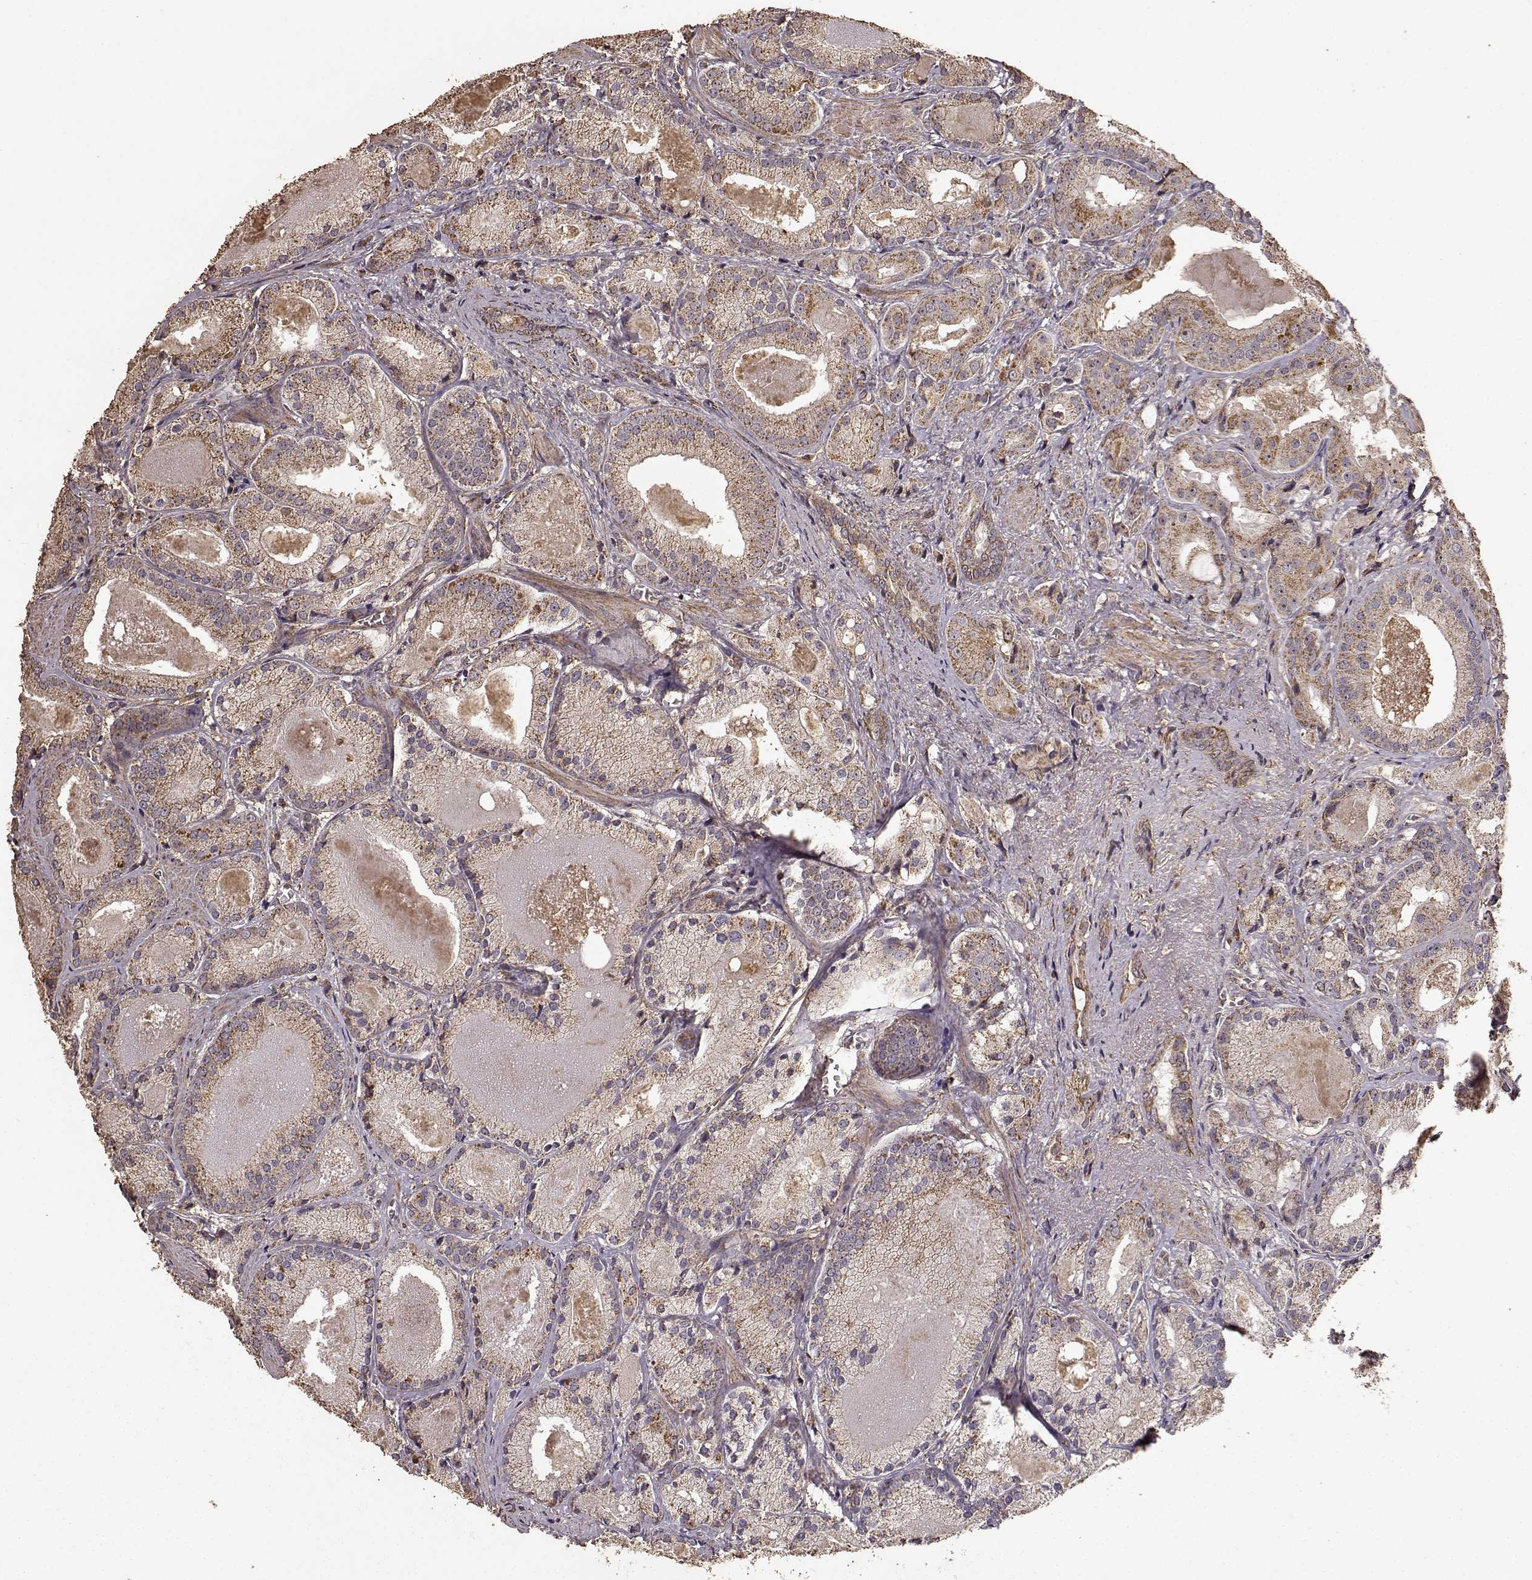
{"staining": {"intensity": "moderate", "quantity": ">75%", "location": "cytoplasmic/membranous"}, "tissue": "prostate cancer", "cell_type": "Tumor cells", "image_type": "cancer", "snomed": [{"axis": "morphology", "description": "Adenocarcinoma, High grade"}, {"axis": "topography", "description": "Prostate"}], "caption": "This photomicrograph reveals IHC staining of prostate cancer, with medium moderate cytoplasmic/membranous expression in approximately >75% of tumor cells.", "gene": "PTGES2", "patient": {"sex": "male", "age": 66}}